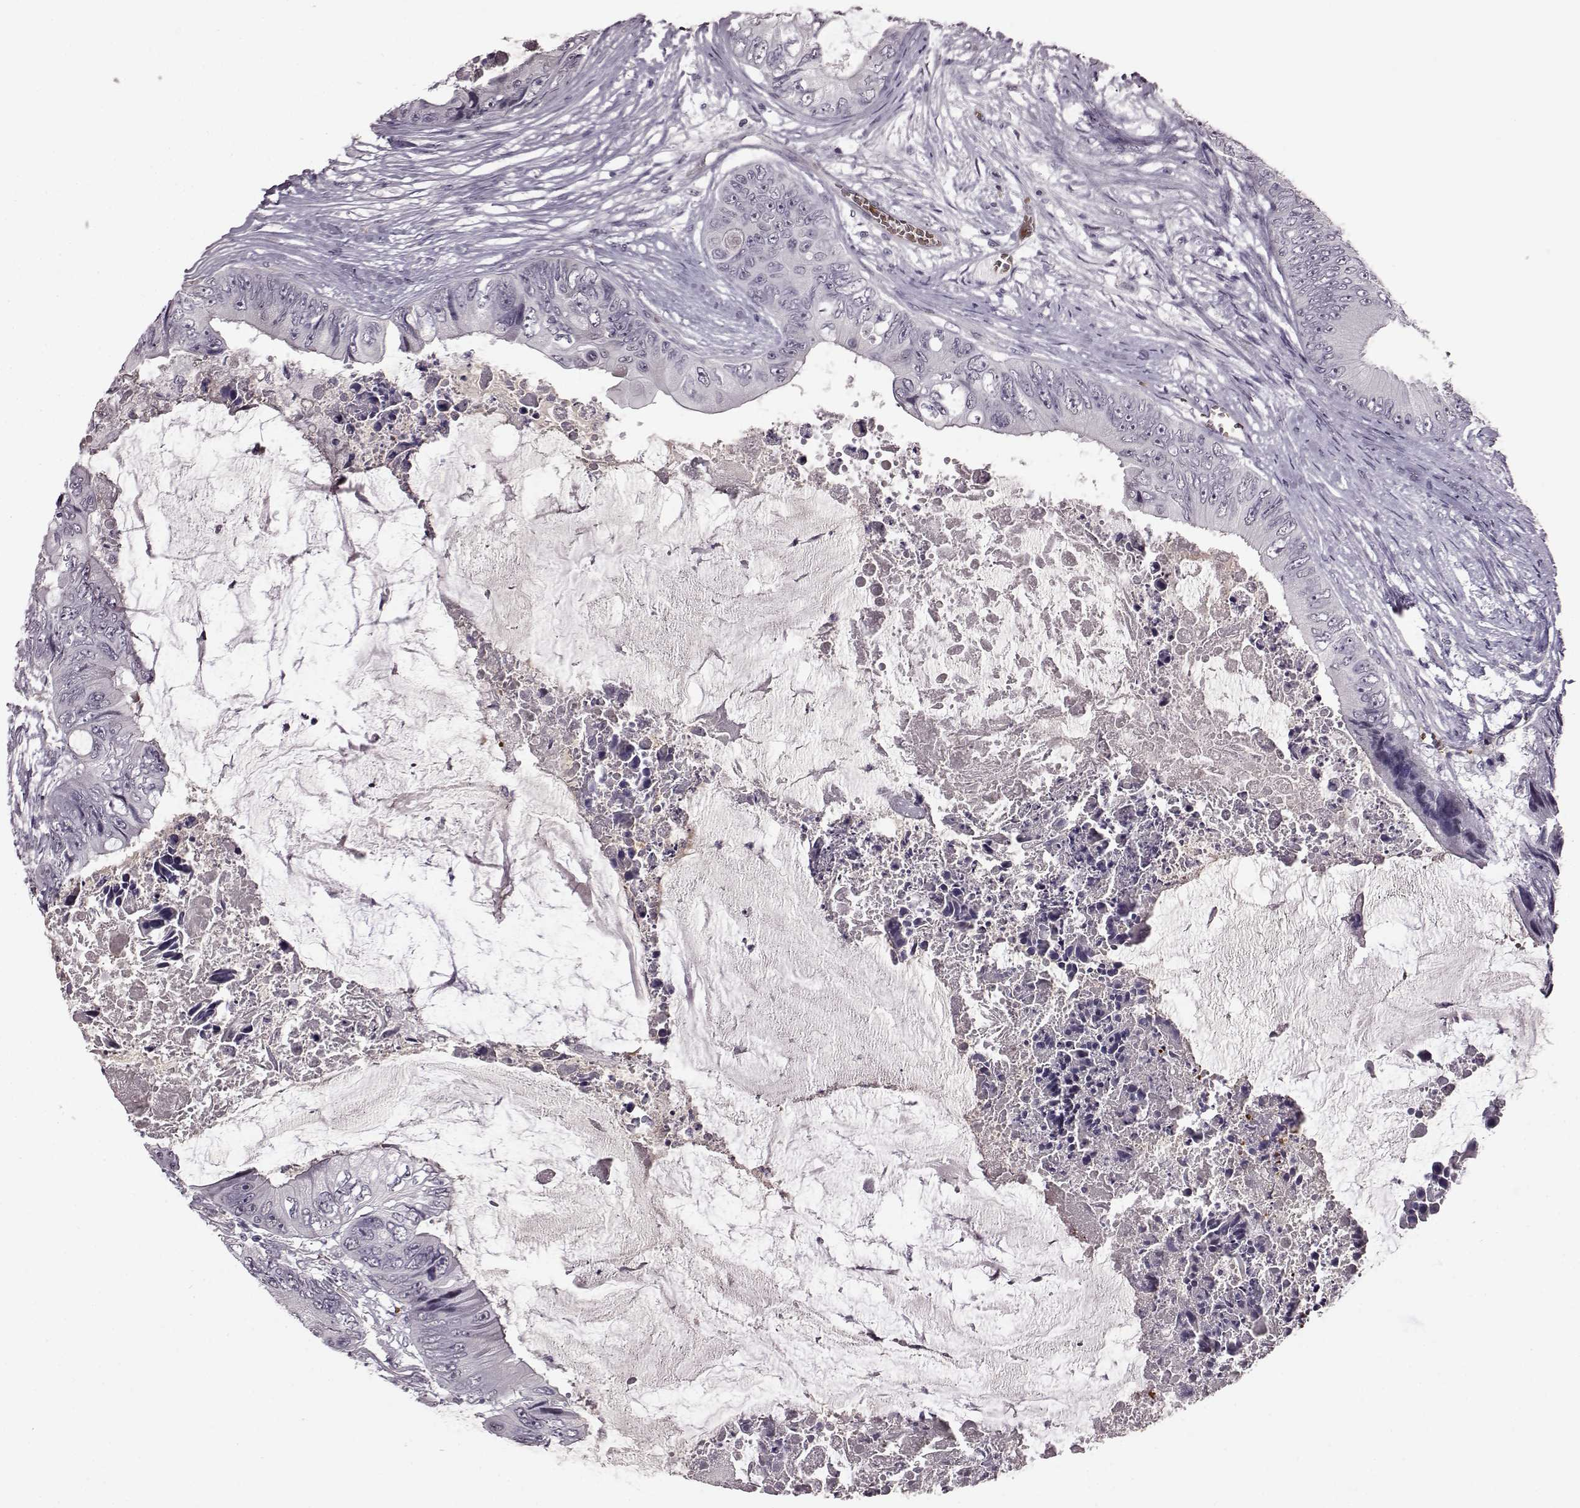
{"staining": {"intensity": "negative", "quantity": "none", "location": "none"}, "tissue": "colorectal cancer", "cell_type": "Tumor cells", "image_type": "cancer", "snomed": [{"axis": "morphology", "description": "Adenocarcinoma, NOS"}, {"axis": "topography", "description": "Rectum"}], "caption": "A photomicrograph of colorectal cancer (adenocarcinoma) stained for a protein shows no brown staining in tumor cells. (DAB (3,3'-diaminobenzidine) IHC with hematoxylin counter stain).", "gene": "PROP1", "patient": {"sex": "male", "age": 63}}